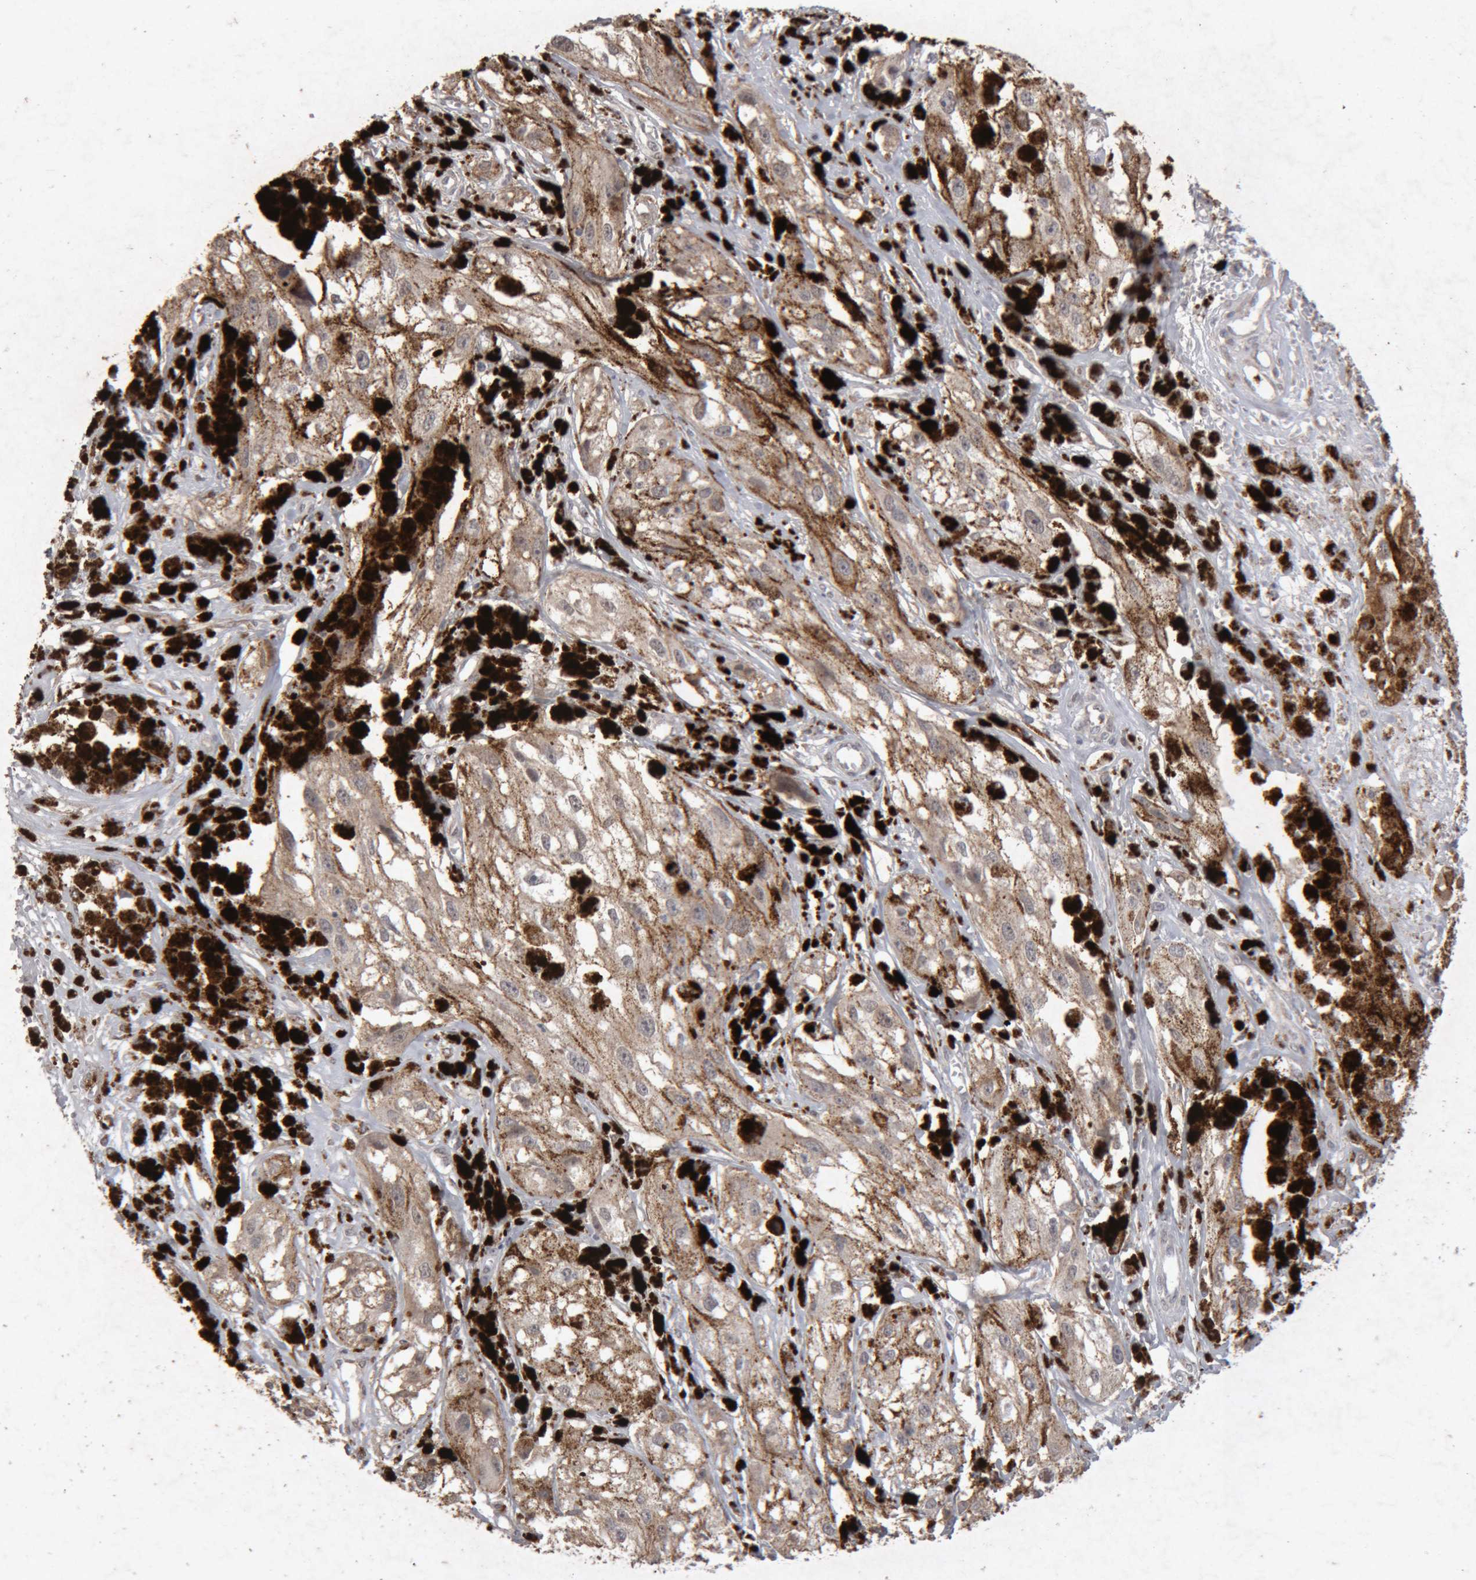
{"staining": {"intensity": "negative", "quantity": "none", "location": "none"}, "tissue": "melanoma", "cell_type": "Tumor cells", "image_type": "cancer", "snomed": [{"axis": "morphology", "description": "Malignant melanoma, NOS"}, {"axis": "topography", "description": "Skin"}], "caption": "Tumor cells show no significant protein staining in melanoma.", "gene": "MEP1A", "patient": {"sex": "male", "age": 88}}